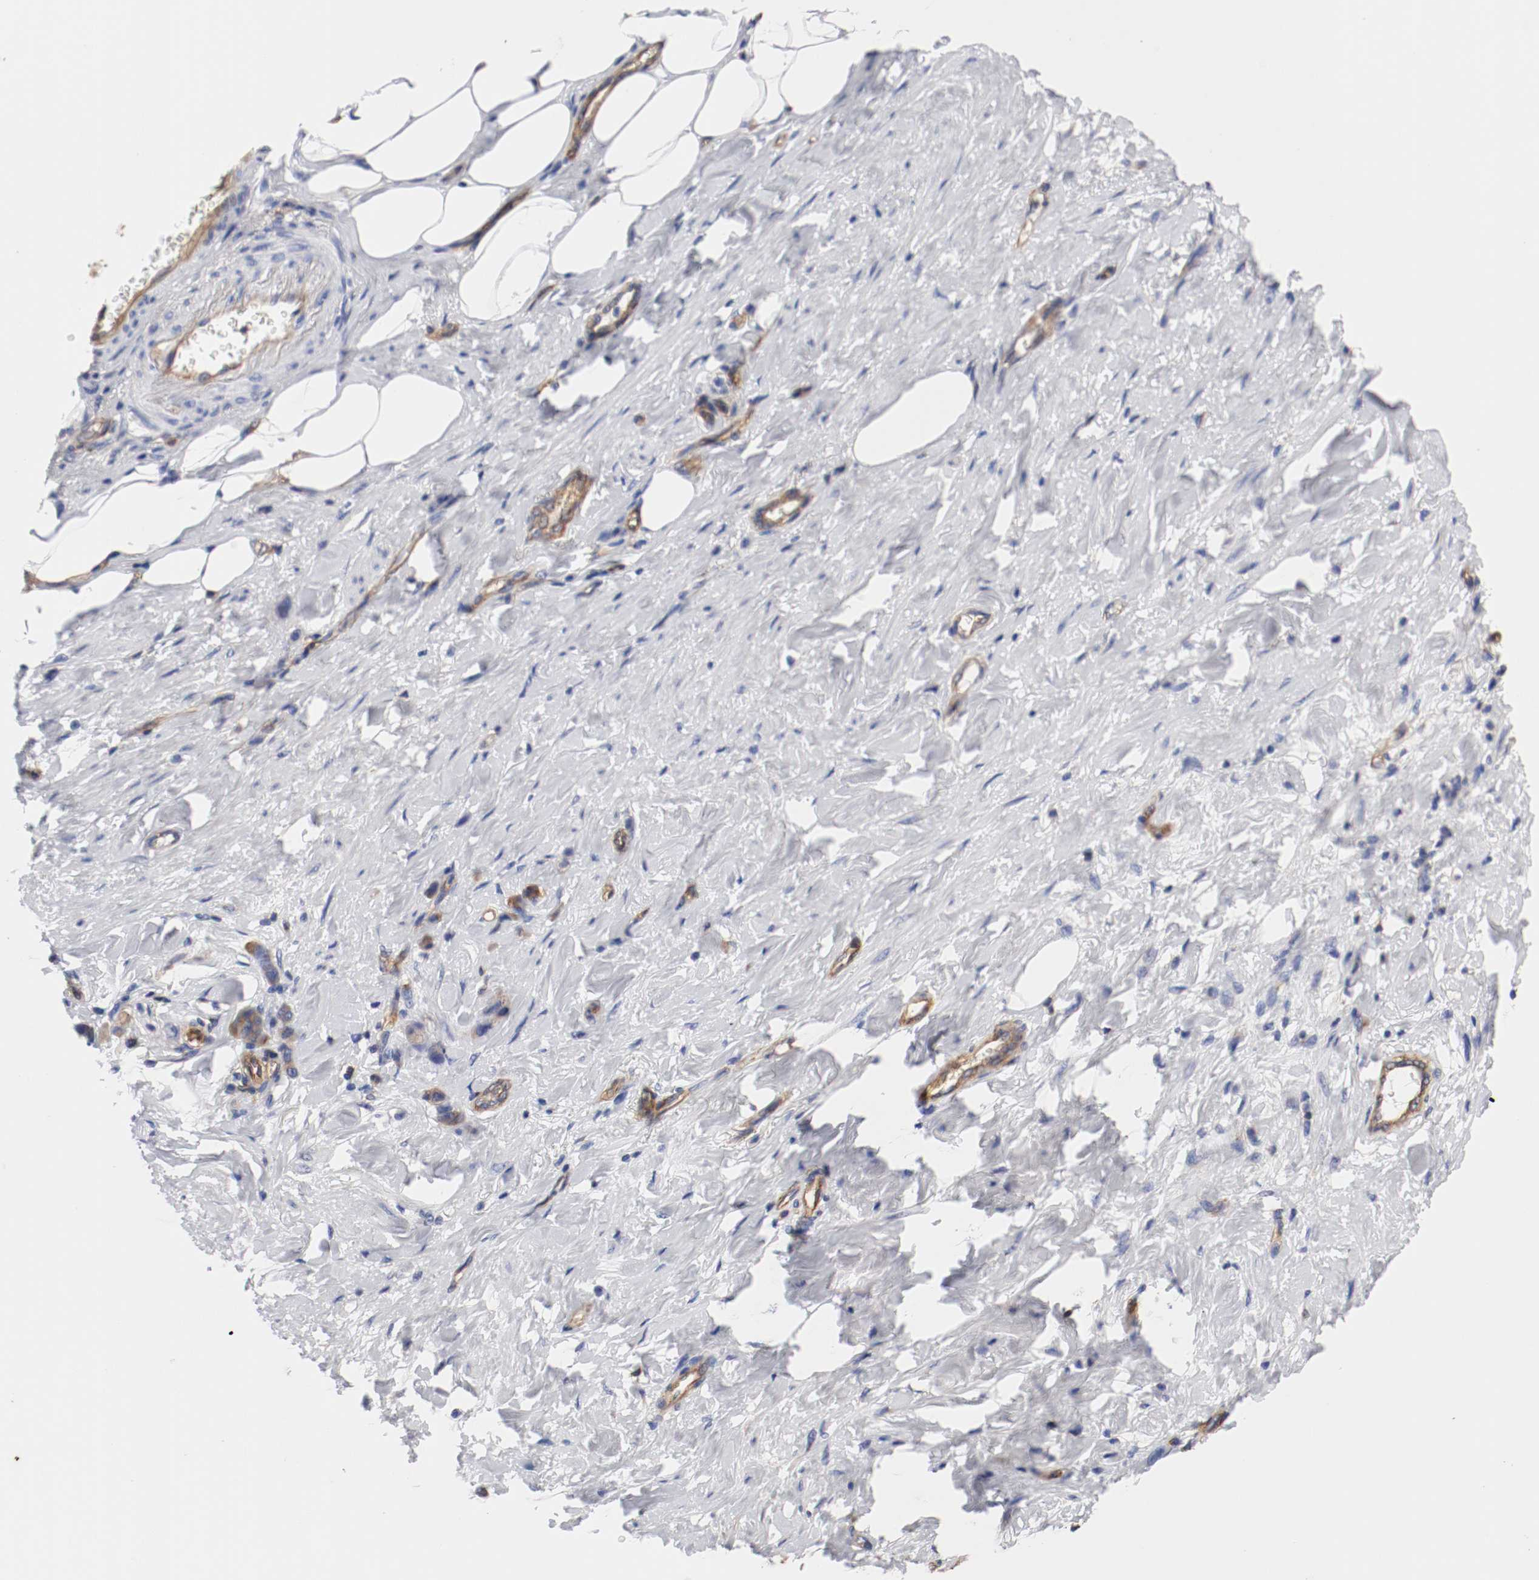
{"staining": {"intensity": "weak", "quantity": "<25%", "location": "cytoplasmic/membranous"}, "tissue": "stomach cancer", "cell_type": "Tumor cells", "image_type": "cancer", "snomed": [{"axis": "morphology", "description": "Adenocarcinoma, NOS"}, {"axis": "topography", "description": "Stomach"}], "caption": "This is a photomicrograph of immunohistochemistry staining of adenocarcinoma (stomach), which shows no staining in tumor cells. (DAB IHC, high magnification).", "gene": "IFITM1", "patient": {"sex": "male", "age": 82}}